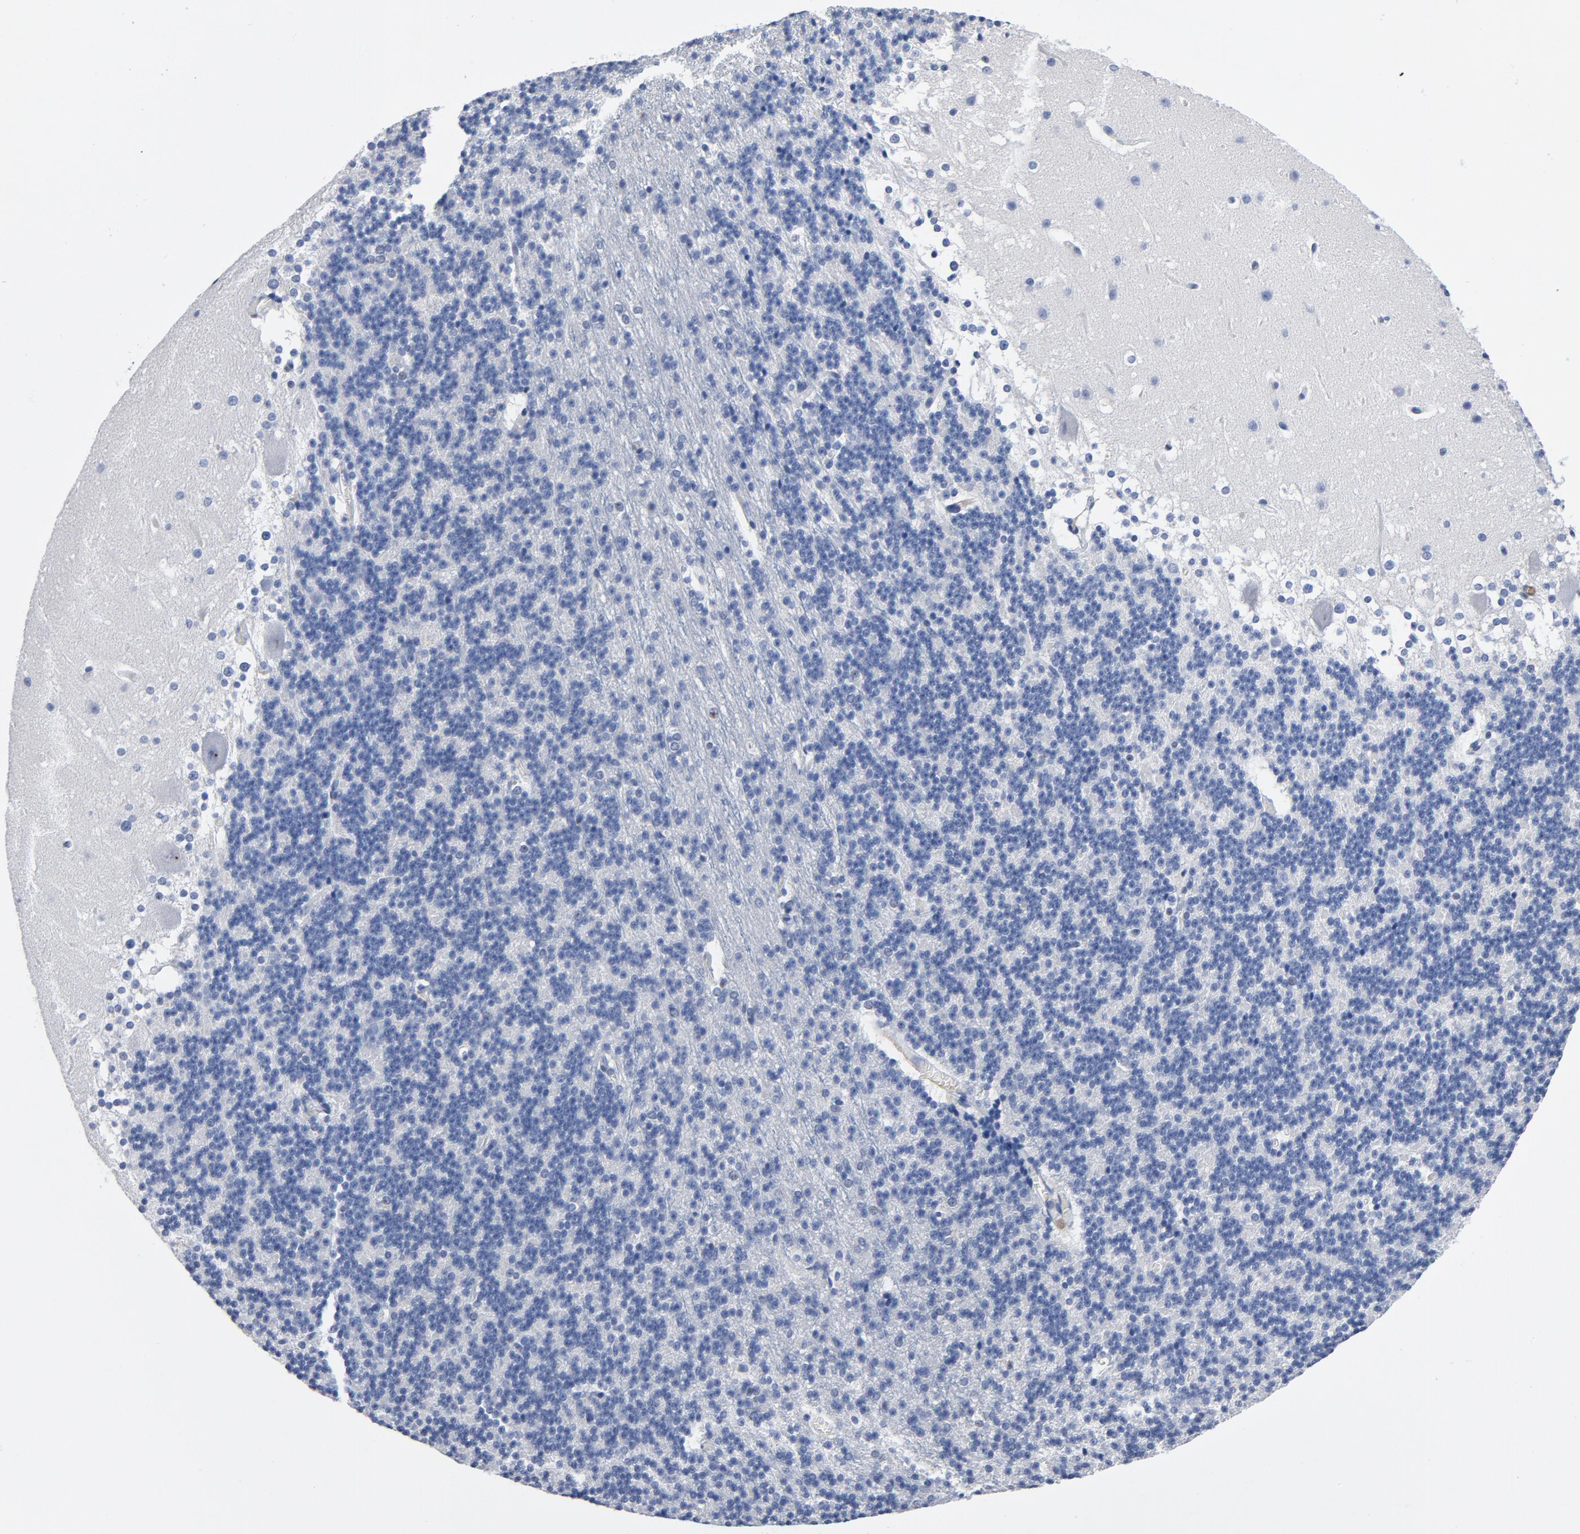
{"staining": {"intensity": "negative", "quantity": "none", "location": "none"}, "tissue": "cerebellum", "cell_type": "Cells in granular layer", "image_type": "normal", "snomed": [{"axis": "morphology", "description": "Normal tissue, NOS"}, {"axis": "topography", "description": "Cerebellum"}], "caption": "IHC image of normal cerebellum stained for a protein (brown), which displays no expression in cells in granular layer.", "gene": "CDC20", "patient": {"sex": "female", "age": 19}}